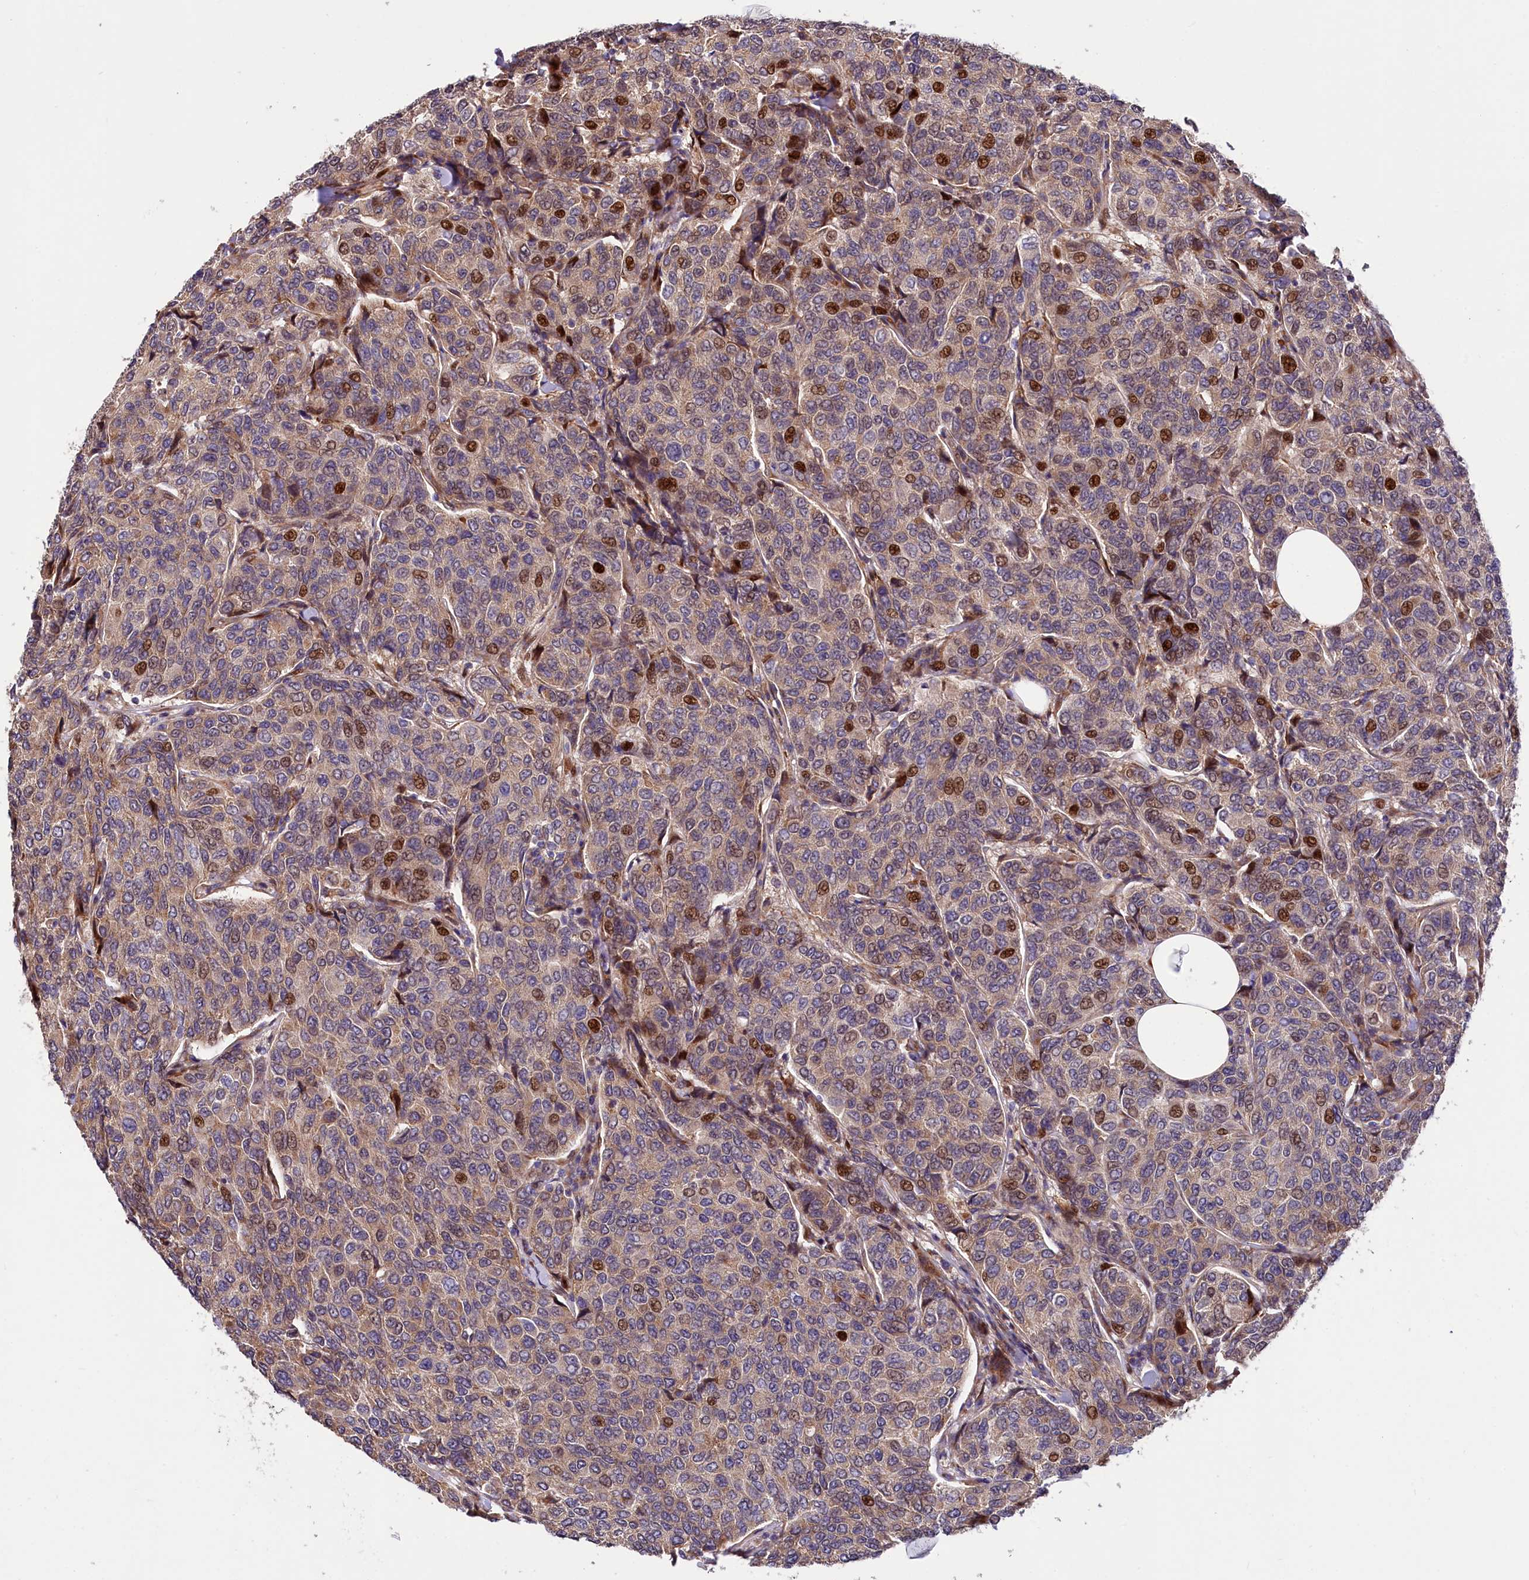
{"staining": {"intensity": "moderate", "quantity": ">75%", "location": "cytoplasmic/membranous,nuclear"}, "tissue": "breast cancer", "cell_type": "Tumor cells", "image_type": "cancer", "snomed": [{"axis": "morphology", "description": "Duct carcinoma"}, {"axis": "topography", "description": "Breast"}], "caption": "Human intraductal carcinoma (breast) stained with a protein marker reveals moderate staining in tumor cells.", "gene": "PDZRN3", "patient": {"sex": "female", "age": 55}}